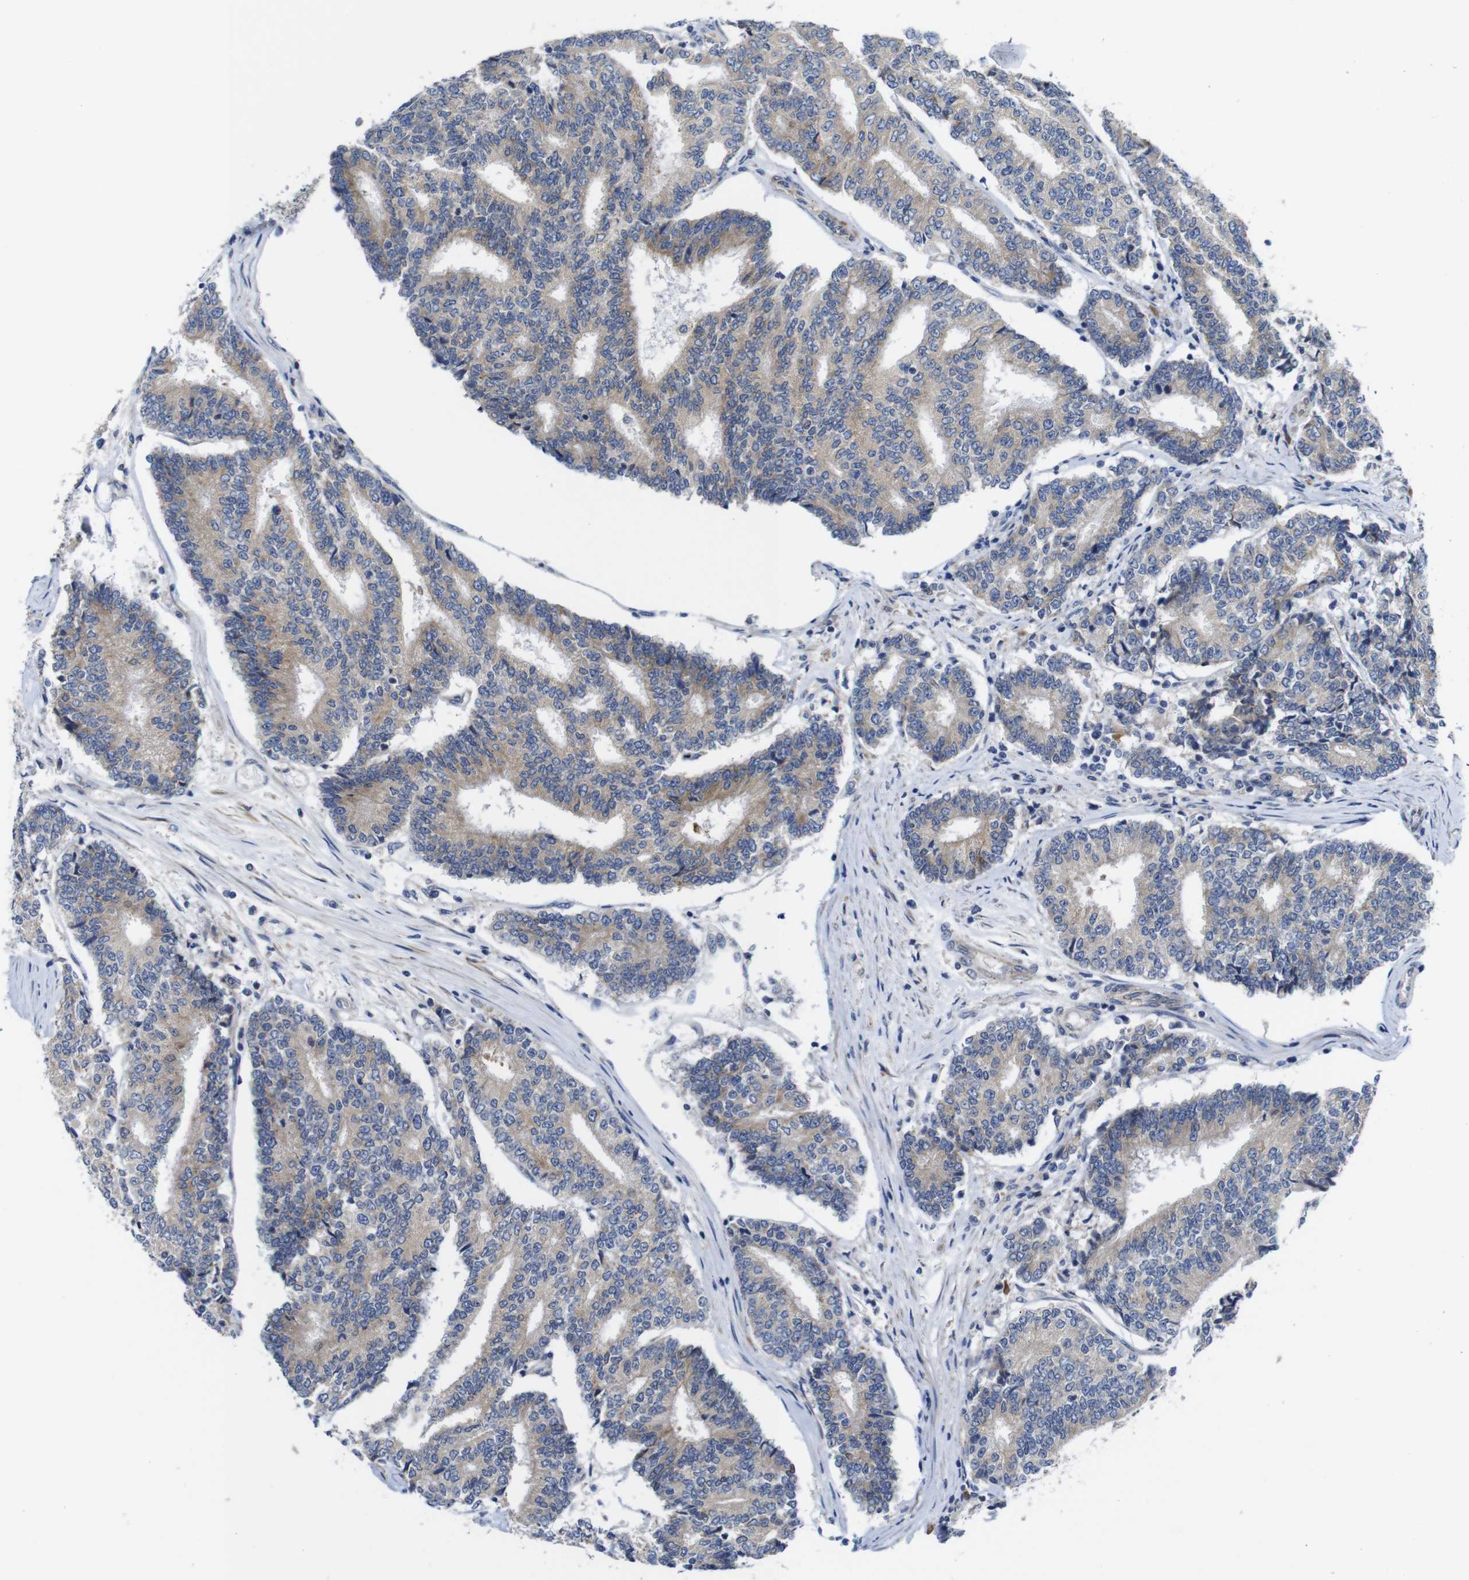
{"staining": {"intensity": "weak", "quantity": ">75%", "location": "cytoplasmic/membranous"}, "tissue": "prostate cancer", "cell_type": "Tumor cells", "image_type": "cancer", "snomed": [{"axis": "morphology", "description": "Normal tissue, NOS"}, {"axis": "morphology", "description": "Adenocarcinoma, High grade"}, {"axis": "topography", "description": "Prostate"}, {"axis": "topography", "description": "Seminal veicle"}], "caption": "High-power microscopy captured an immunohistochemistry image of high-grade adenocarcinoma (prostate), revealing weak cytoplasmic/membranous positivity in approximately >75% of tumor cells.", "gene": "DDRGK1", "patient": {"sex": "male", "age": 55}}